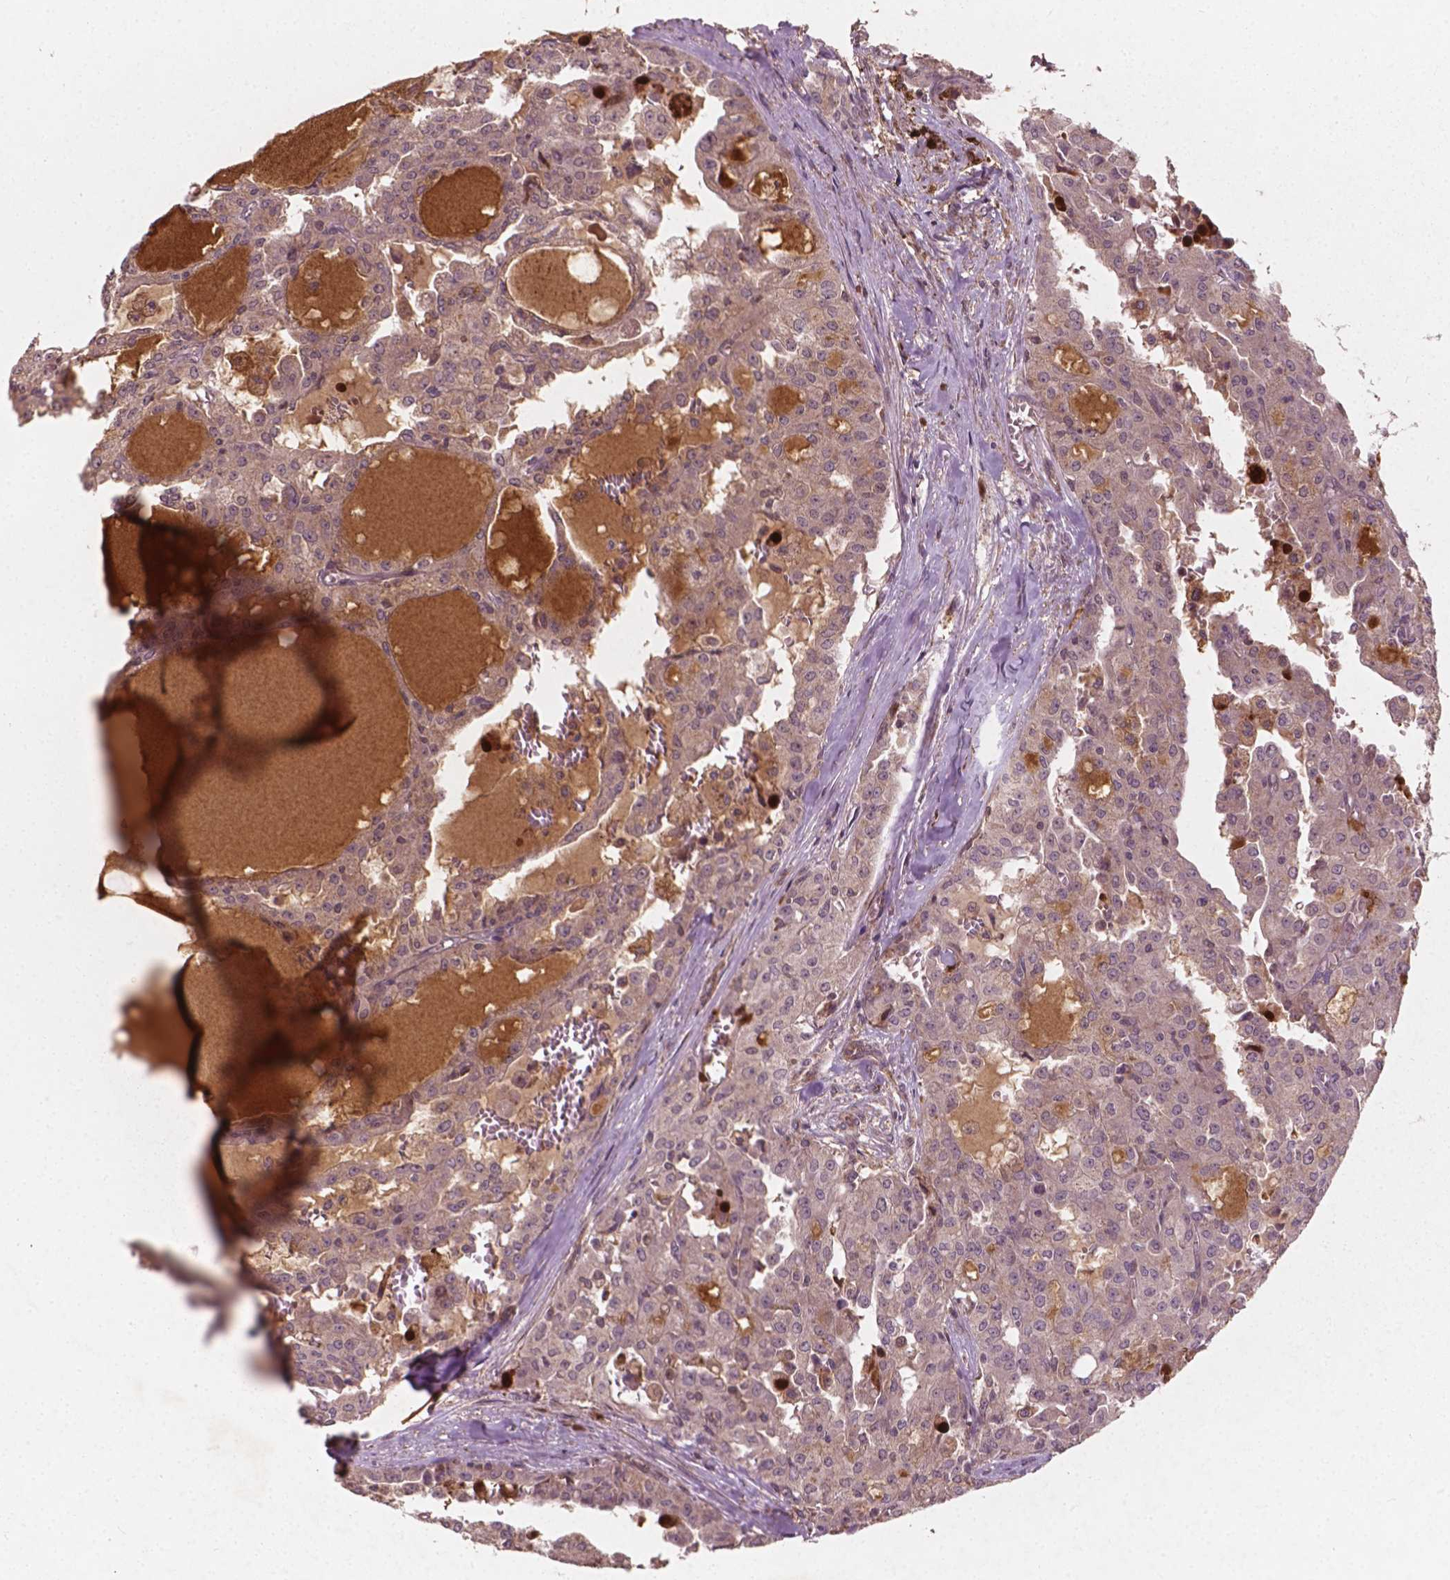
{"staining": {"intensity": "negative", "quantity": "none", "location": "none"}, "tissue": "head and neck cancer", "cell_type": "Tumor cells", "image_type": "cancer", "snomed": [{"axis": "morphology", "description": "Adenocarcinoma, NOS"}, {"axis": "topography", "description": "Head-Neck"}], "caption": "There is no significant staining in tumor cells of head and neck adenocarcinoma.", "gene": "CYFIP2", "patient": {"sex": "male", "age": 64}}